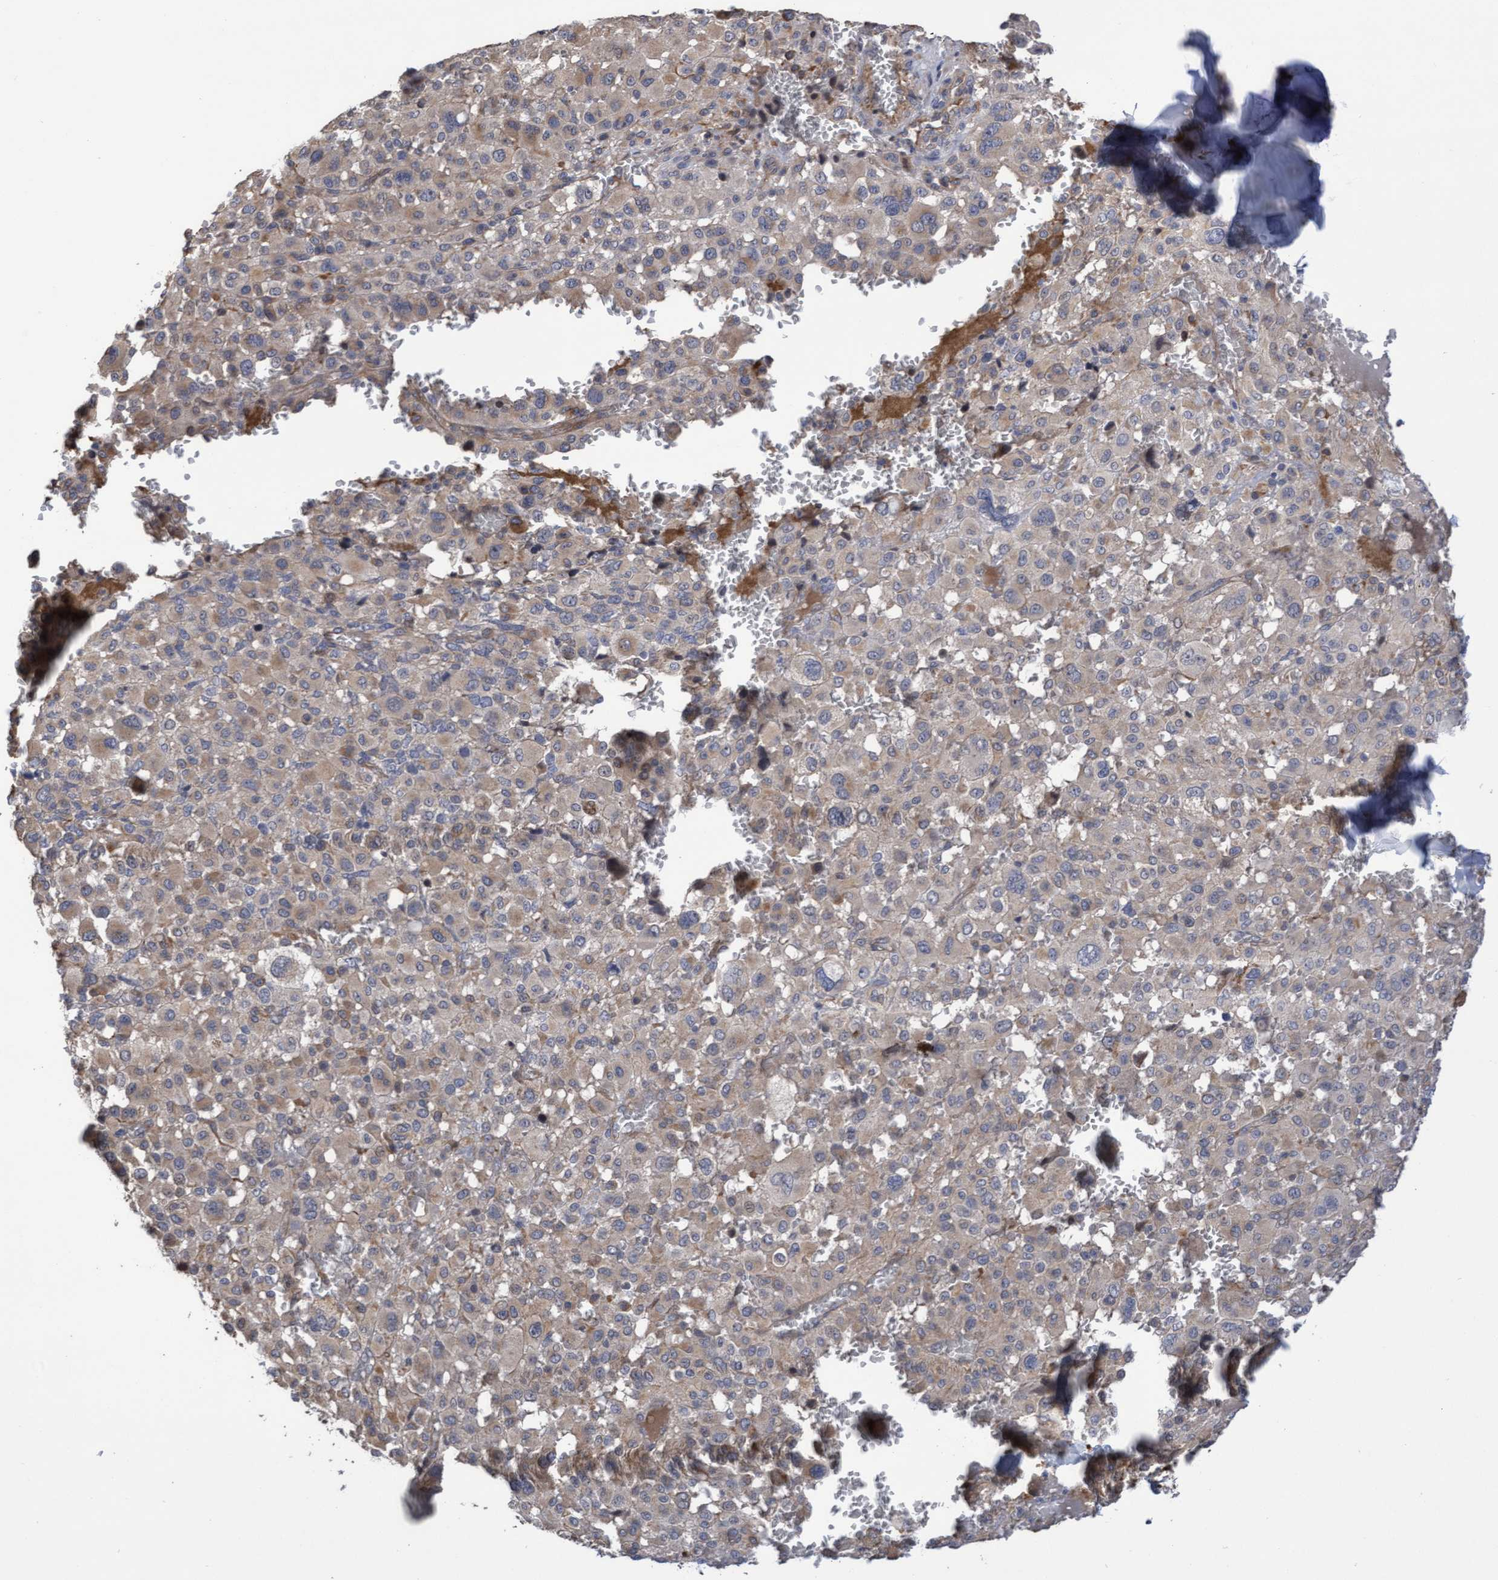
{"staining": {"intensity": "negative", "quantity": "none", "location": "none"}, "tissue": "melanoma", "cell_type": "Tumor cells", "image_type": "cancer", "snomed": [{"axis": "morphology", "description": "Malignant melanoma, Metastatic site"}, {"axis": "topography", "description": "Skin"}], "caption": "This is an immunohistochemistry micrograph of human melanoma. There is no positivity in tumor cells.", "gene": "COBL", "patient": {"sex": "female", "age": 74}}